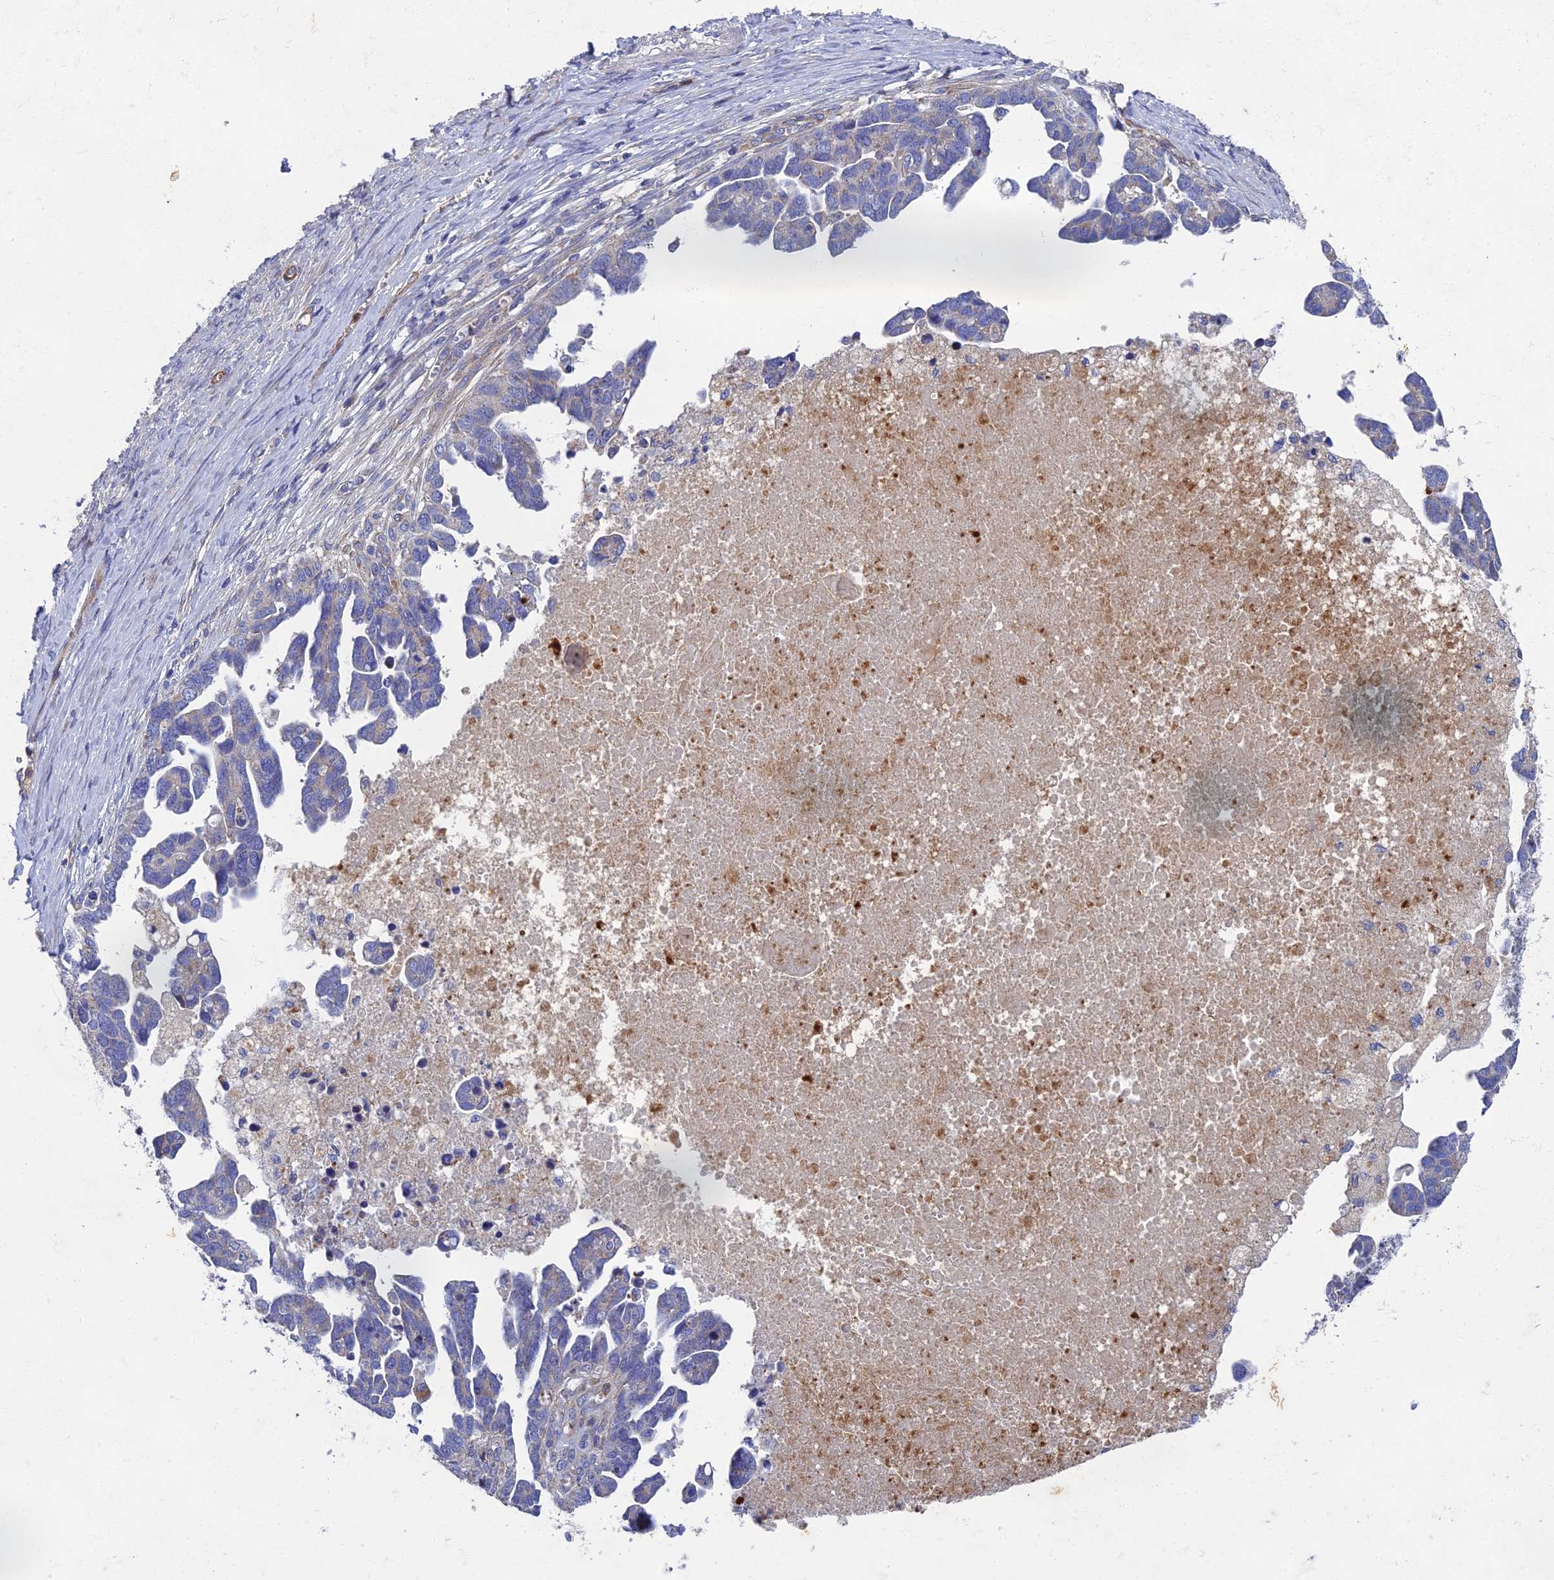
{"staining": {"intensity": "negative", "quantity": "none", "location": "none"}, "tissue": "ovarian cancer", "cell_type": "Tumor cells", "image_type": "cancer", "snomed": [{"axis": "morphology", "description": "Cystadenocarcinoma, serous, NOS"}, {"axis": "topography", "description": "Ovary"}], "caption": "This is an immunohistochemistry photomicrograph of serous cystadenocarcinoma (ovarian). There is no positivity in tumor cells.", "gene": "RNASEK", "patient": {"sex": "female", "age": 54}}